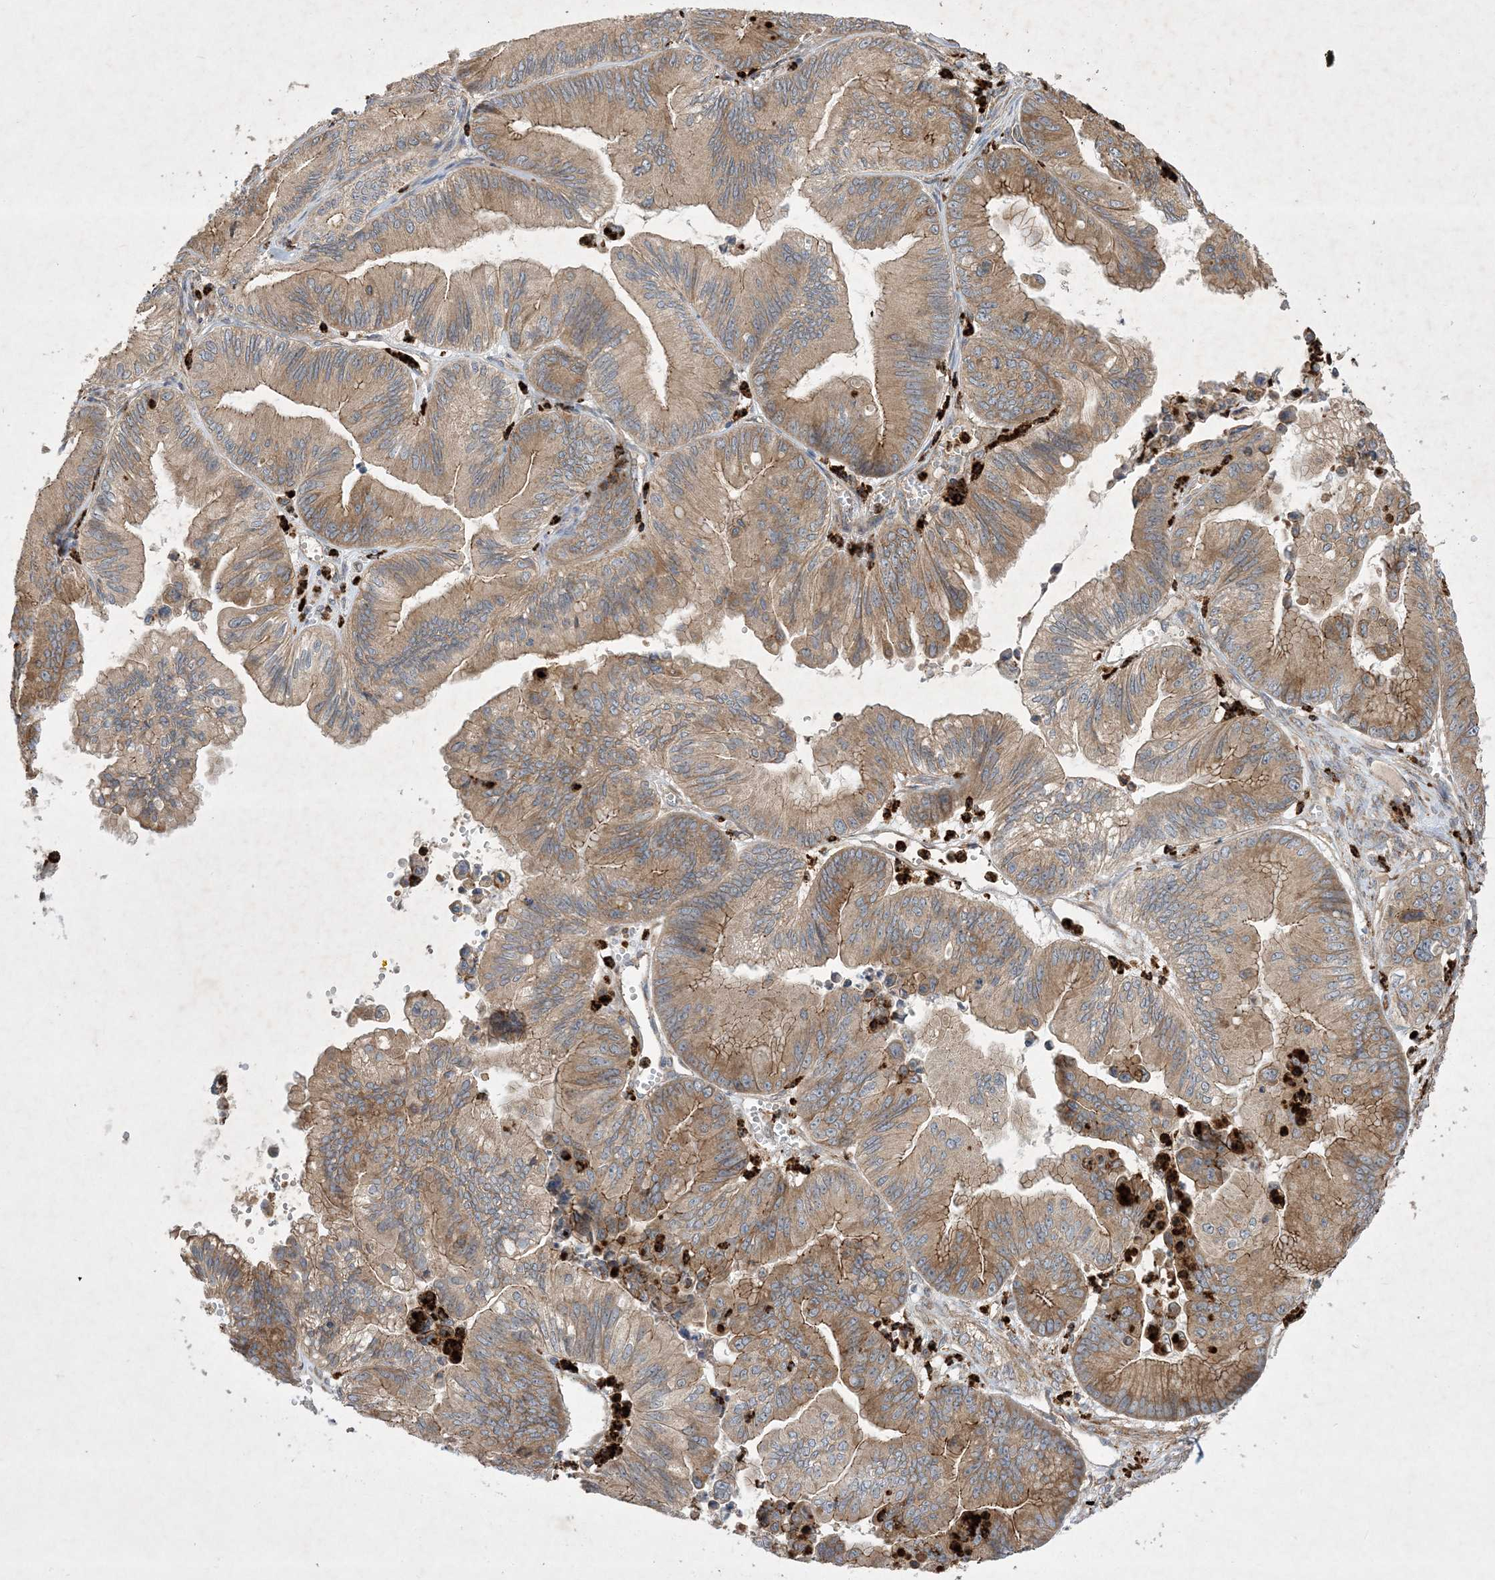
{"staining": {"intensity": "moderate", "quantity": ">75%", "location": "cytoplasmic/membranous"}, "tissue": "ovarian cancer", "cell_type": "Tumor cells", "image_type": "cancer", "snomed": [{"axis": "morphology", "description": "Cystadenocarcinoma, mucinous, NOS"}, {"axis": "topography", "description": "Ovary"}], "caption": "Protein staining shows moderate cytoplasmic/membranous expression in approximately >75% of tumor cells in ovarian cancer (mucinous cystadenocarcinoma). The protein is stained brown, and the nuclei are stained in blue (DAB IHC with brightfield microscopy, high magnification).", "gene": "OTOP1", "patient": {"sex": "female", "age": 71}}